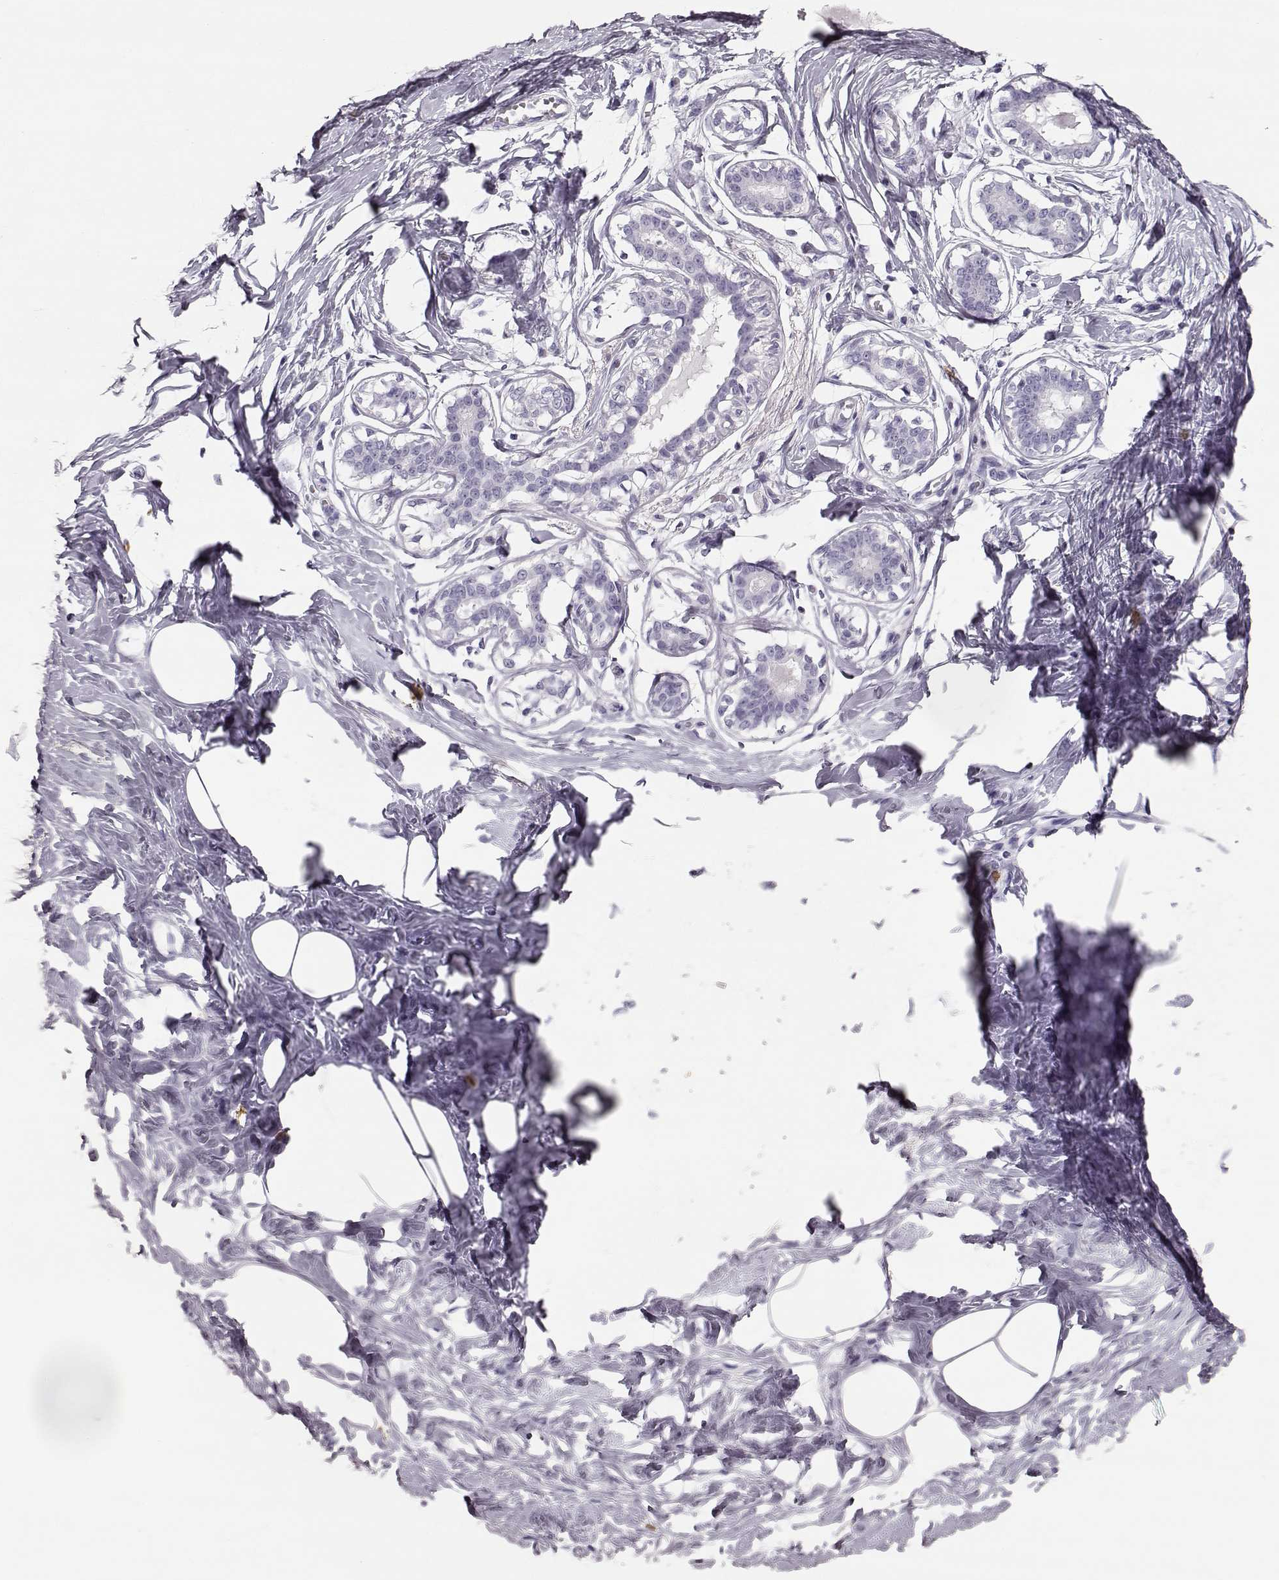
{"staining": {"intensity": "negative", "quantity": "none", "location": "none"}, "tissue": "breast", "cell_type": "Adipocytes", "image_type": "normal", "snomed": [{"axis": "morphology", "description": "Normal tissue, NOS"}, {"axis": "morphology", "description": "Lobular carcinoma, in situ"}, {"axis": "topography", "description": "Breast"}], "caption": "There is no significant expression in adipocytes of breast. (DAB immunohistochemistry visualized using brightfield microscopy, high magnification).", "gene": "NPTXR", "patient": {"sex": "female", "age": 35}}